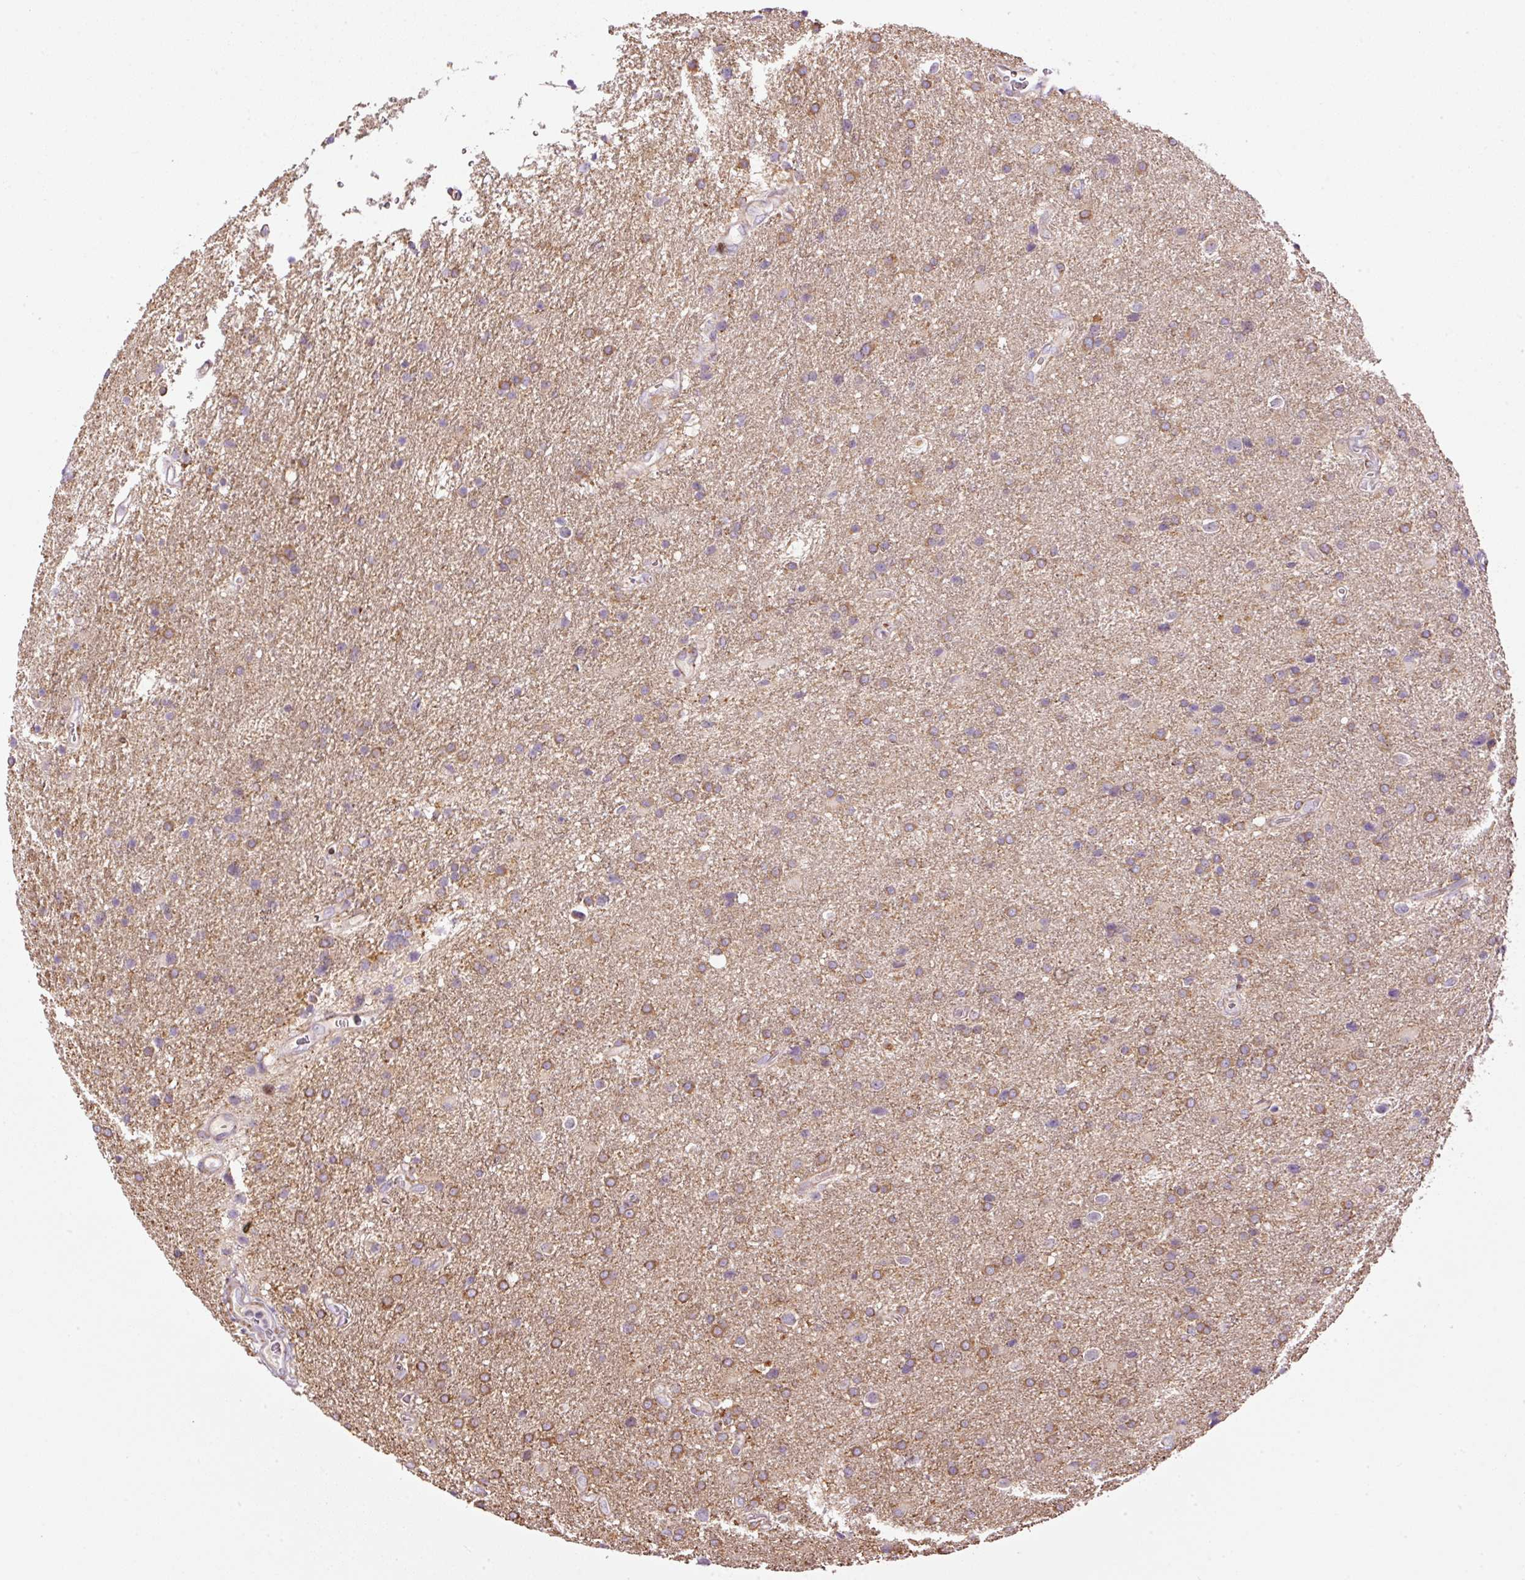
{"staining": {"intensity": "moderate", "quantity": ">75%", "location": "cytoplasmic/membranous"}, "tissue": "glioma", "cell_type": "Tumor cells", "image_type": "cancer", "snomed": [{"axis": "morphology", "description": "Glioma, malignant, Low grade"}, {"axis": "topography", "description": "Brain"}], "caption": "Immunohistochemistry (IHC) of malignant glioma (low-grade) shows medium levels of moderate cytoplasmic/membranous expression in approximately >75% of tumor cells.", "gene": "TMEM8B", "patient": {"sex": "female", "age": 32}}